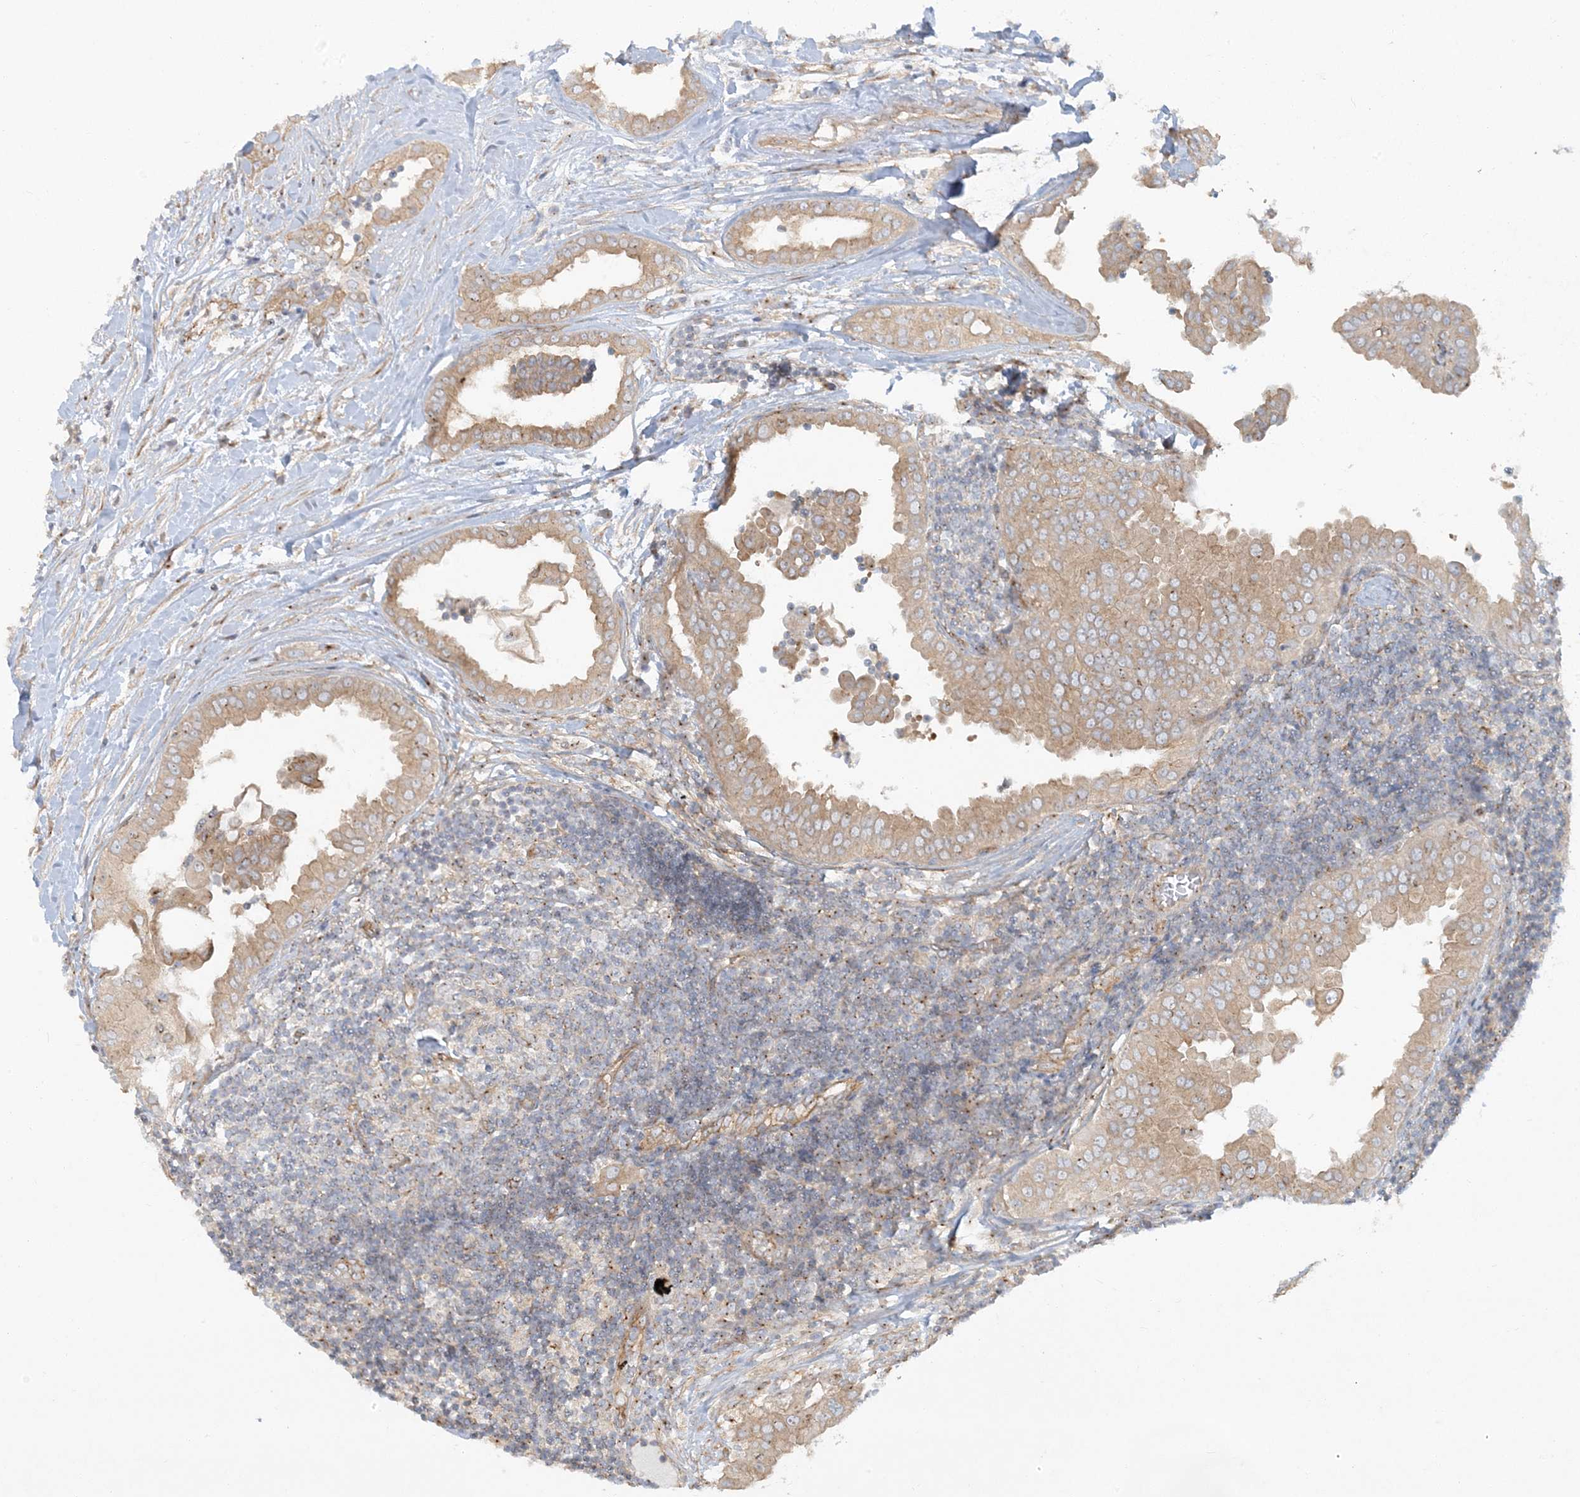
{"staining": {"intensity": "weak", "quantity": ">75%", "location": "cytoplasmic/membranous"}, "tissue": "thyroid cancer", "cell_type": "Tumor cells", "image_type": "cancer", "snomed": [{"axis": "morphology", "description": "Papillary adenocarcinoma, NOS"}, {"axis": "topography", "description": "Thyroid gland"}], "caption": "Protein analysis of thyroid papillary adenocarcinoma tissue shows weak cytoplasmic/membranous positivity in approximately >75% of tumor cells.", "gene": "ATP23", "patient": {"sex": "male", "age": 33}}